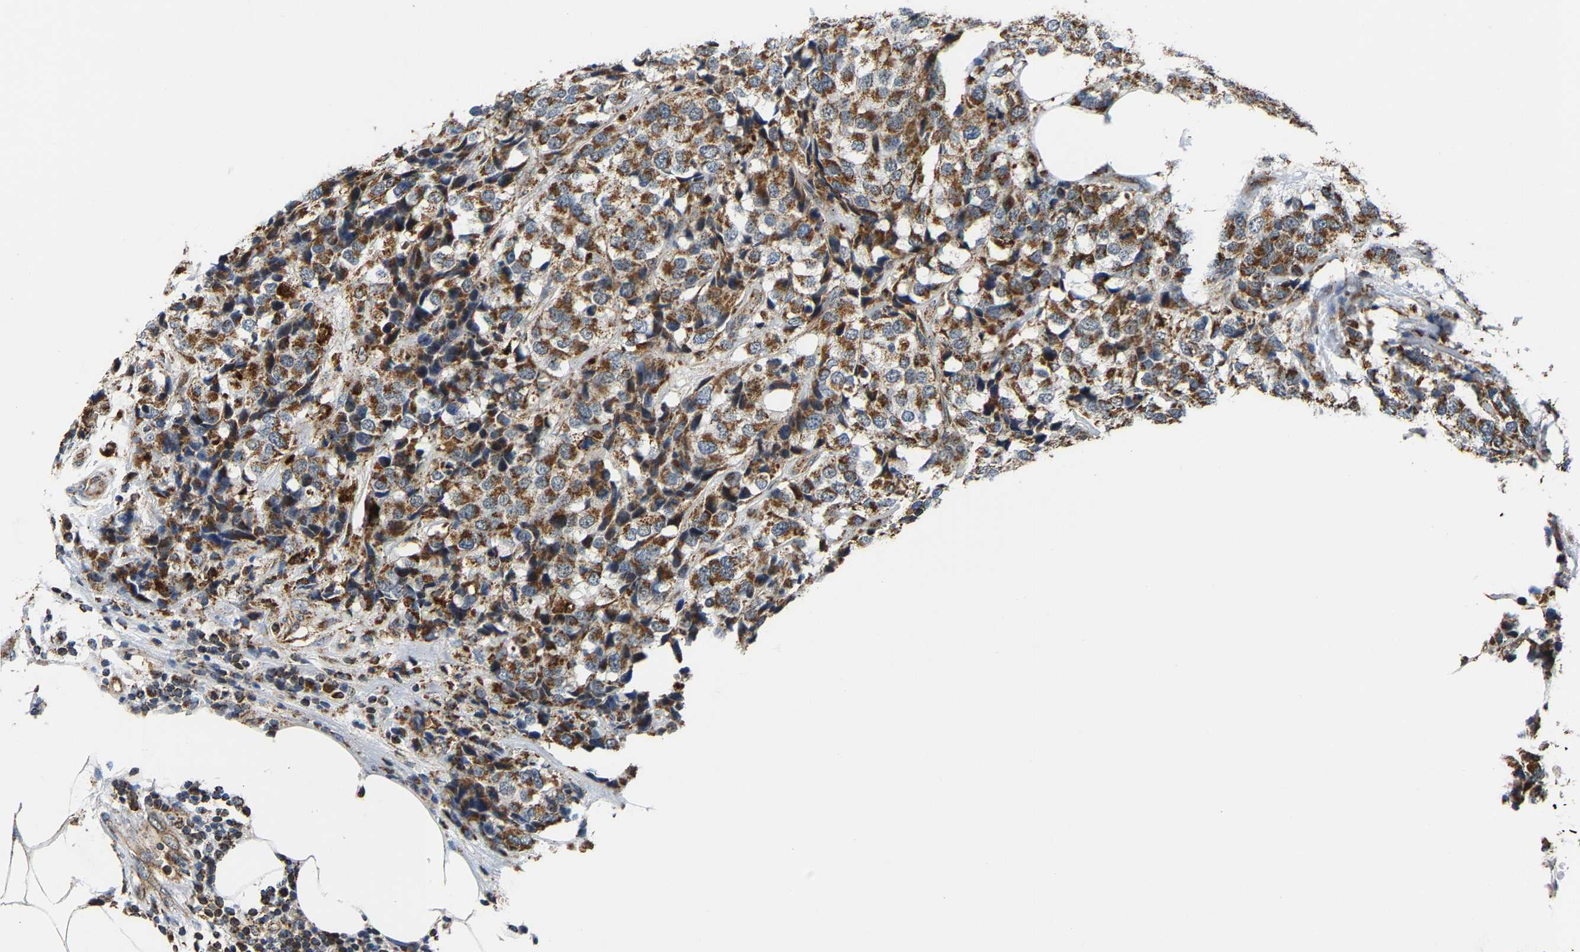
{"staining": {"intensity": "moderate", "quantity": ">75%", "location": "cytoplasmic/membranous"}, "tissue": "breast cancer", "cell_type": "Tumor cells", "image_type": "cancer", "snomed": [{"axis": "morphology", "description": "Lobular carcinoma"}, {"axis": "topography", "description": "Breast"}], "caption": "Protein expression by immunohistochemistry (IHC) reveals moderate cytoplasmic/membranous positivity in approximately >75% of tumor cells in lobular carcinoma (breast).", "gene": "GIMAP7", "patient": {"sex": "female", "age": 59}}